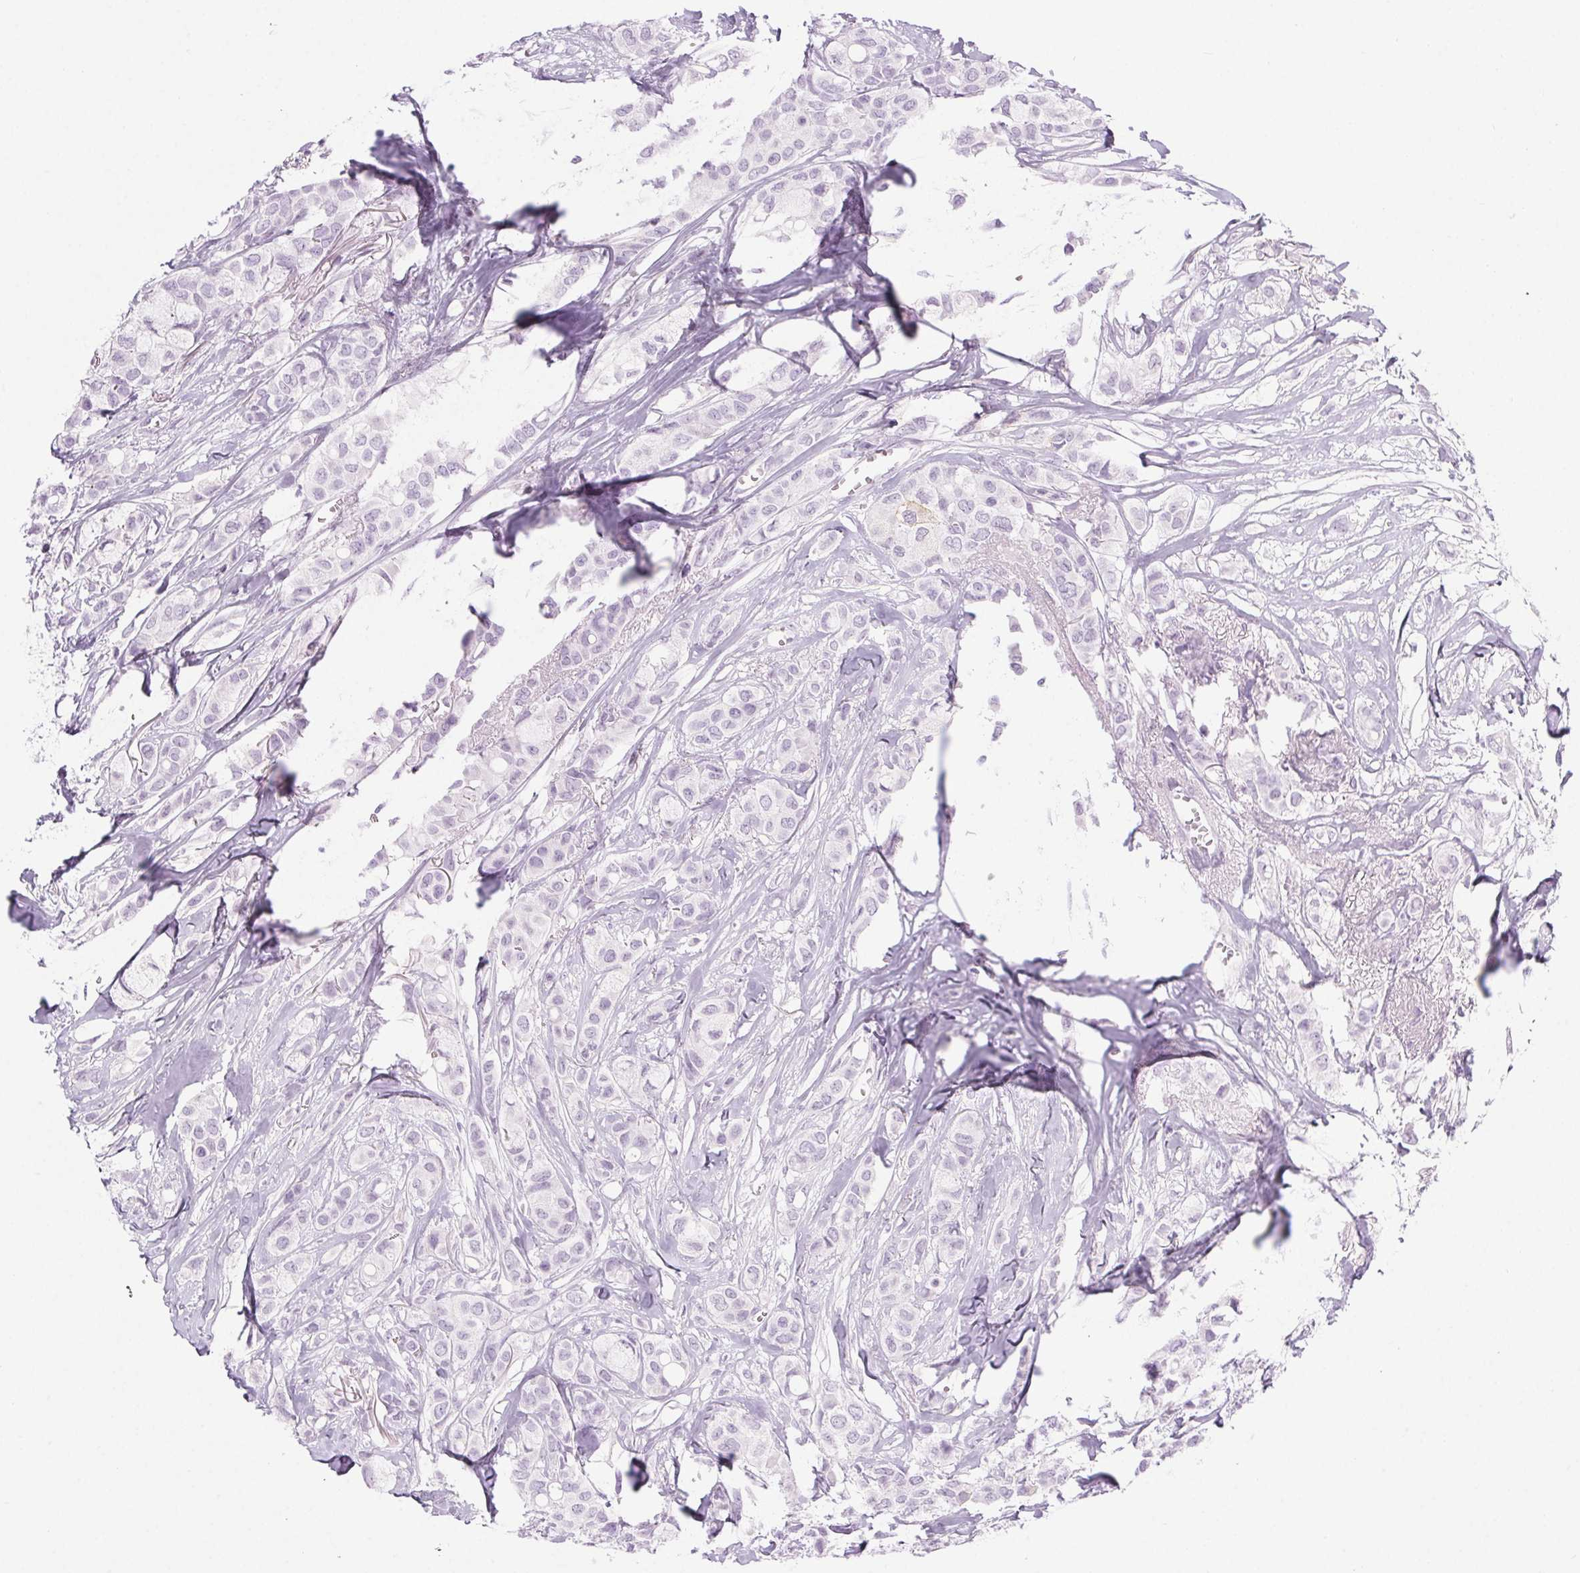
{"staining": {"intensity": "negative", "quantity": "none", "location": "none"}, "tissue": "breast cancer", "cell_type": "Tumor cells", "image_type": "cancer", "snomed": [{"axis": "morphology", "description": "Duct carcinoma"}, {"axis": "topography", "description": "Breast"}], "caption": "This is a photomicrograph of IHC staining of infiltrating ductal carcinoma (breast), which shows no staining in tumor cells.", "gene": "LRP2", "patient": {"sex": "female", "age": 85}}